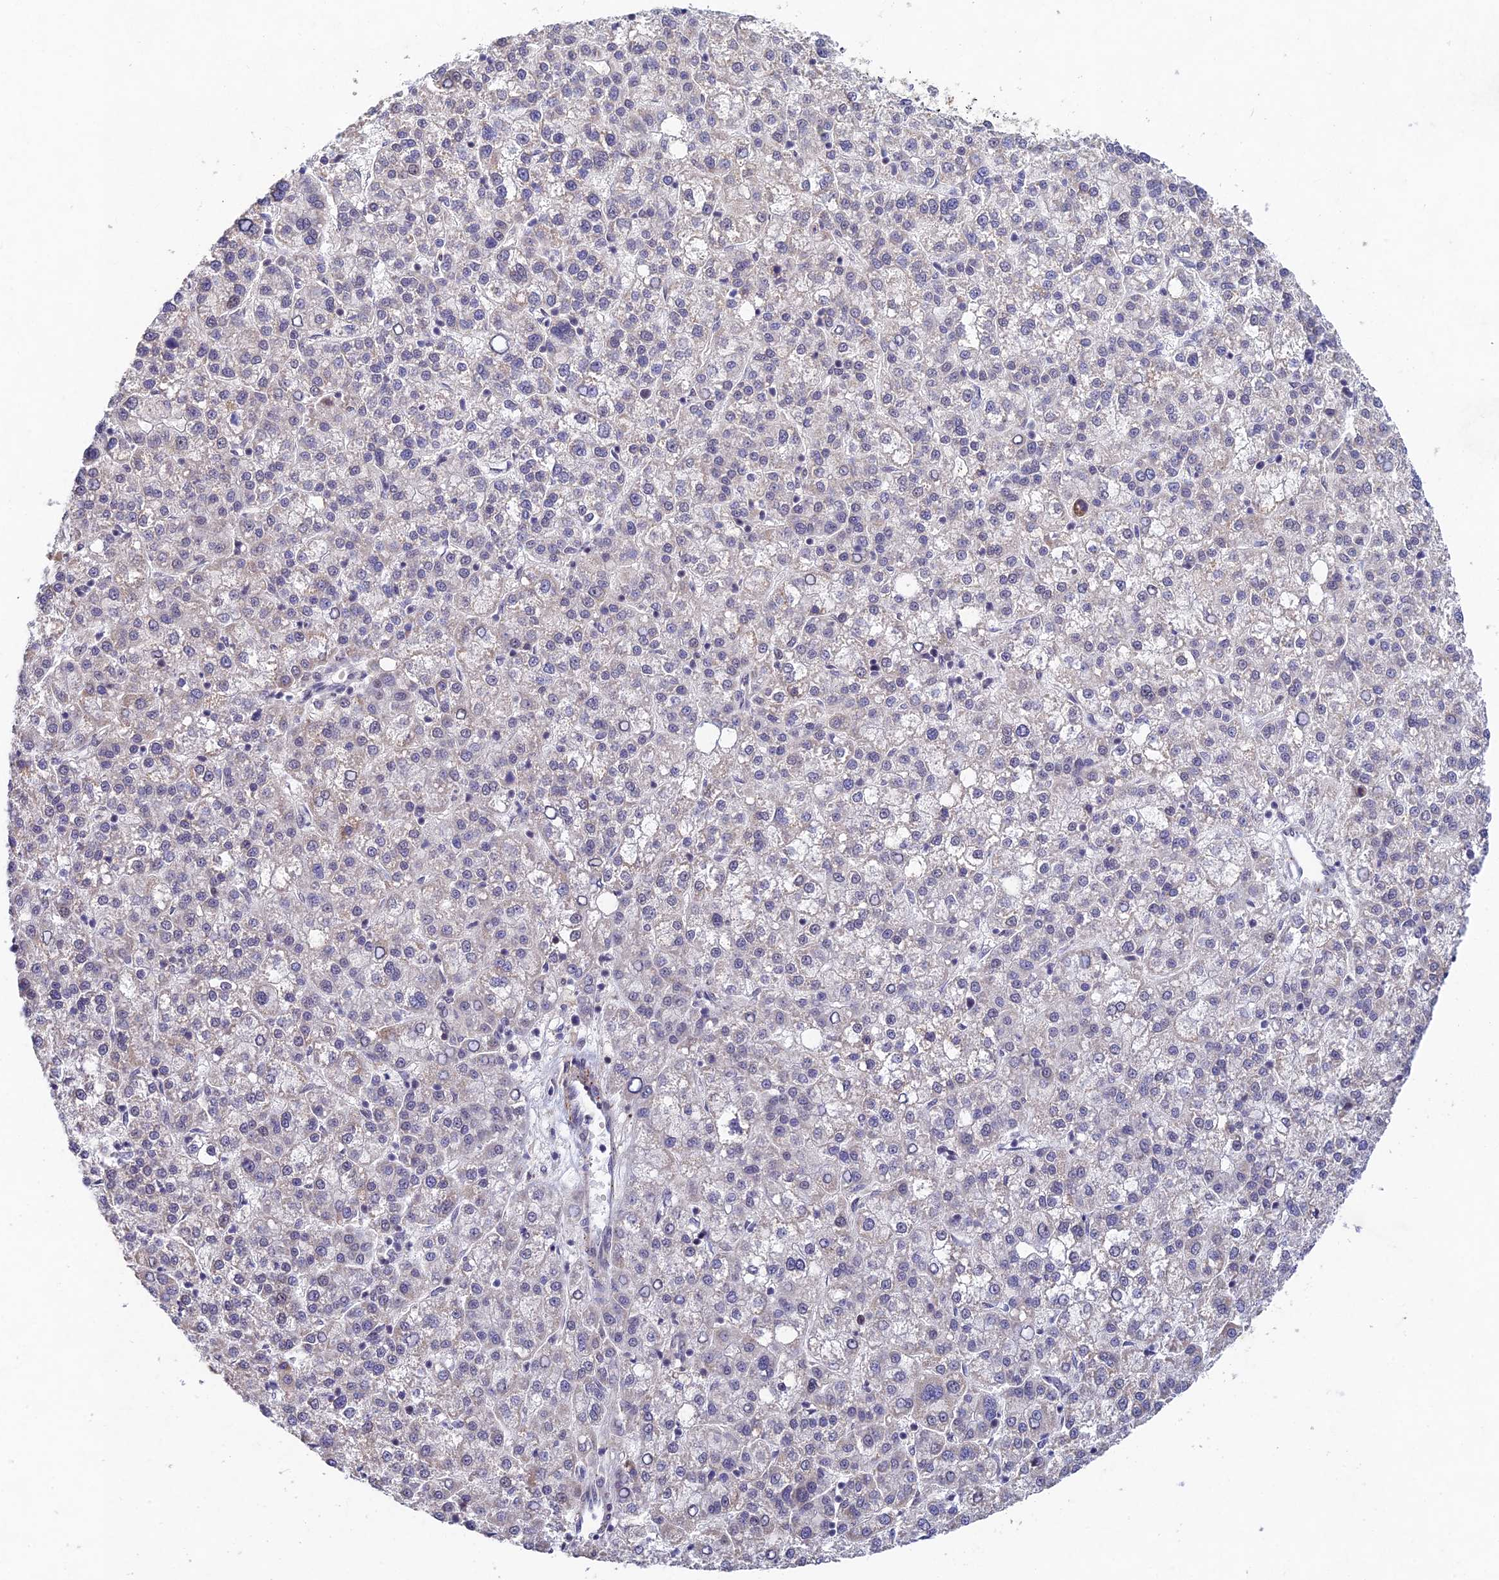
{"staining": {"intensity": "negative", "quantity": "none", "location": "none"}, "tissue": "liver cancer", "cell_type": "Tumor cells", "image_type": "cancer", "snomed": [{"axis": "morphology", "description": "Carcinoma, Hepatocellular, NOS"}, {"axis": "topography", "description": "Liver"}], "caption": "Protein analysis of liver hepatocellular carcinoma reveals no significant expression in tumor cells.", "gene": "RAVER1", "patient": {"sex": "female", "age": 58}}